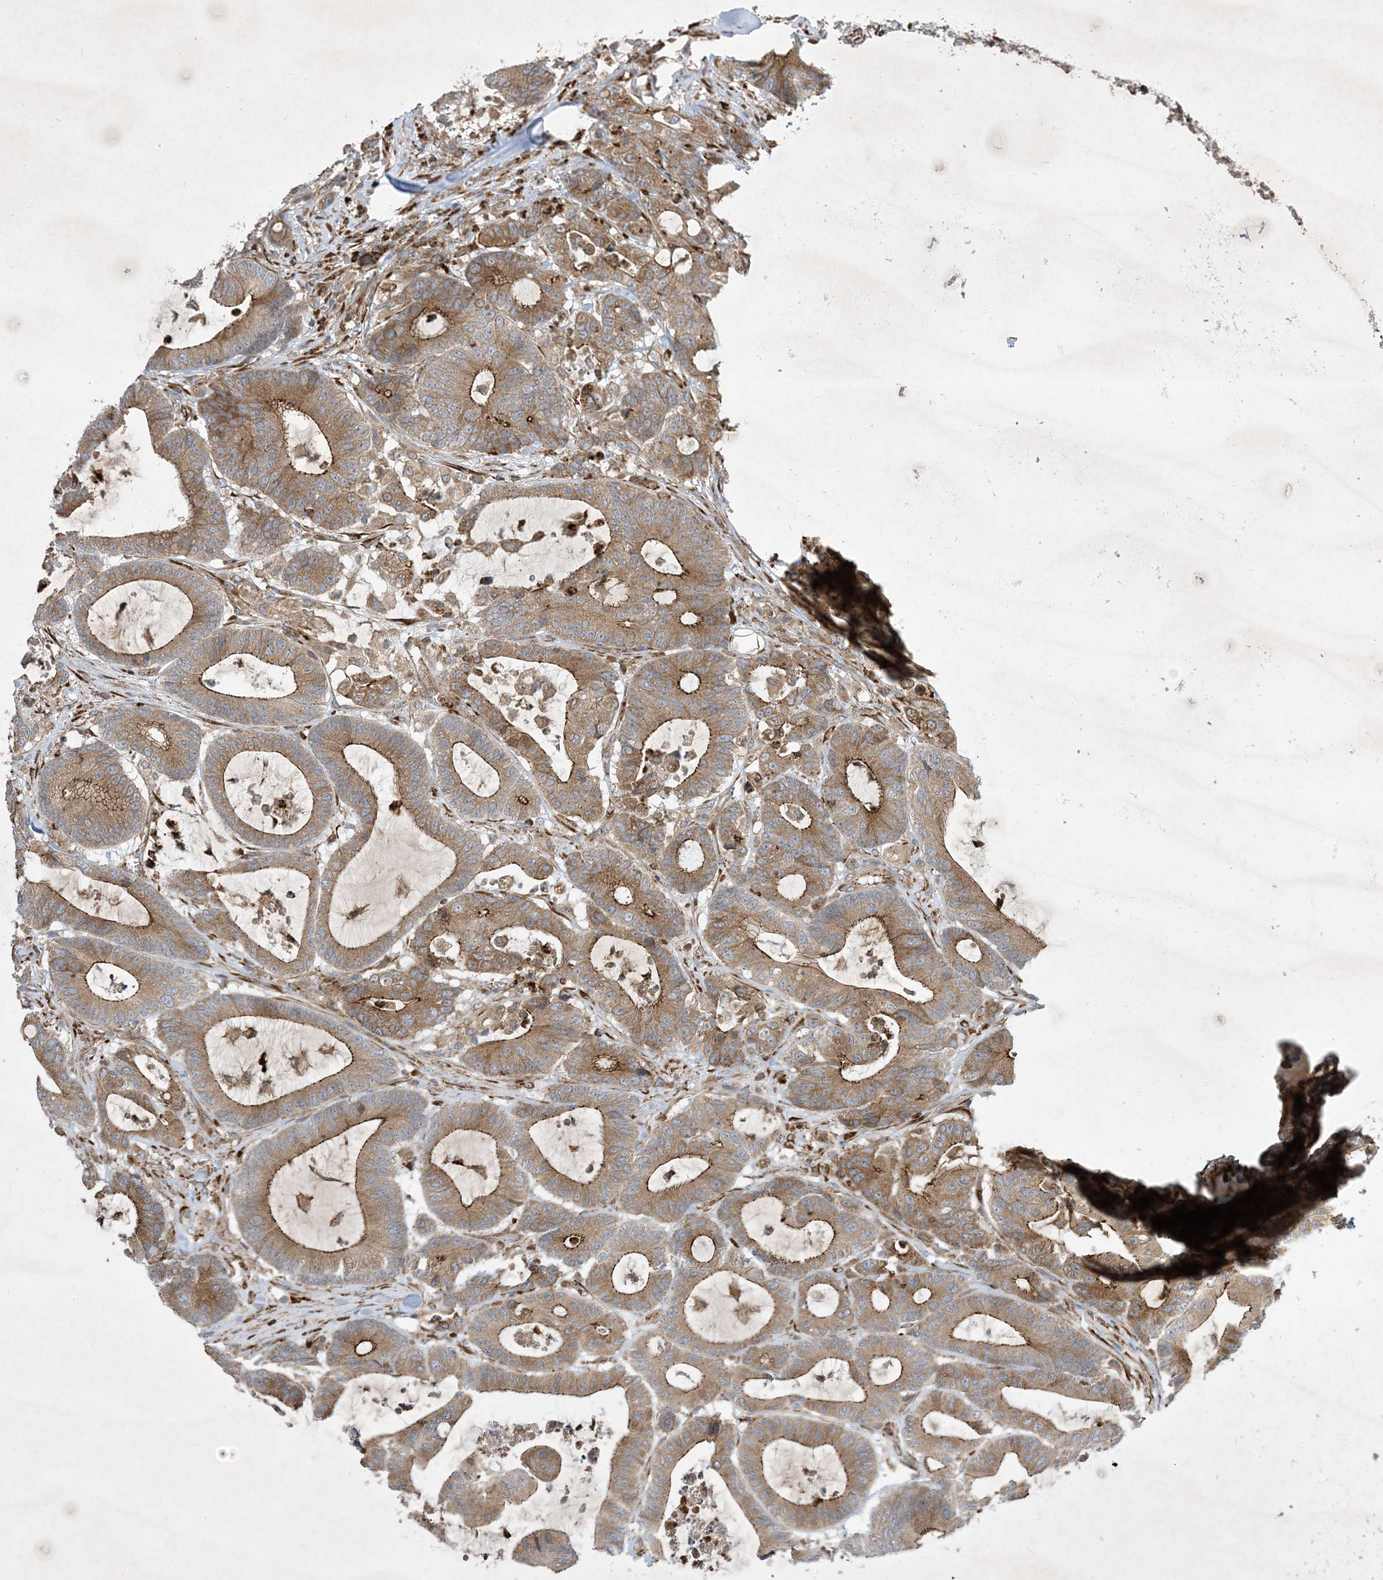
{"staining": {"intensity": "moderate", "quantity": ">75%", "location": "cytoplasmic/membranous"}, "tissue": "colorectal cancer", "cell_type": "Tumor cells", "image_type": "cancer", "snomed": [{"axis": "morphology", "description": "Adenocarcinoma, NOS"}, {"axis": "topography", "description": "Colon"}], "caption": "Immunohistochemical staining of human colorectal cancer (adenocarcinoma) demonstrates moderate cytoplasmic/membranous protein positivity in approximately >75% of tumor cells.", "gene": "OTOP1", "patient": {"sex": "female", "age": 84}}